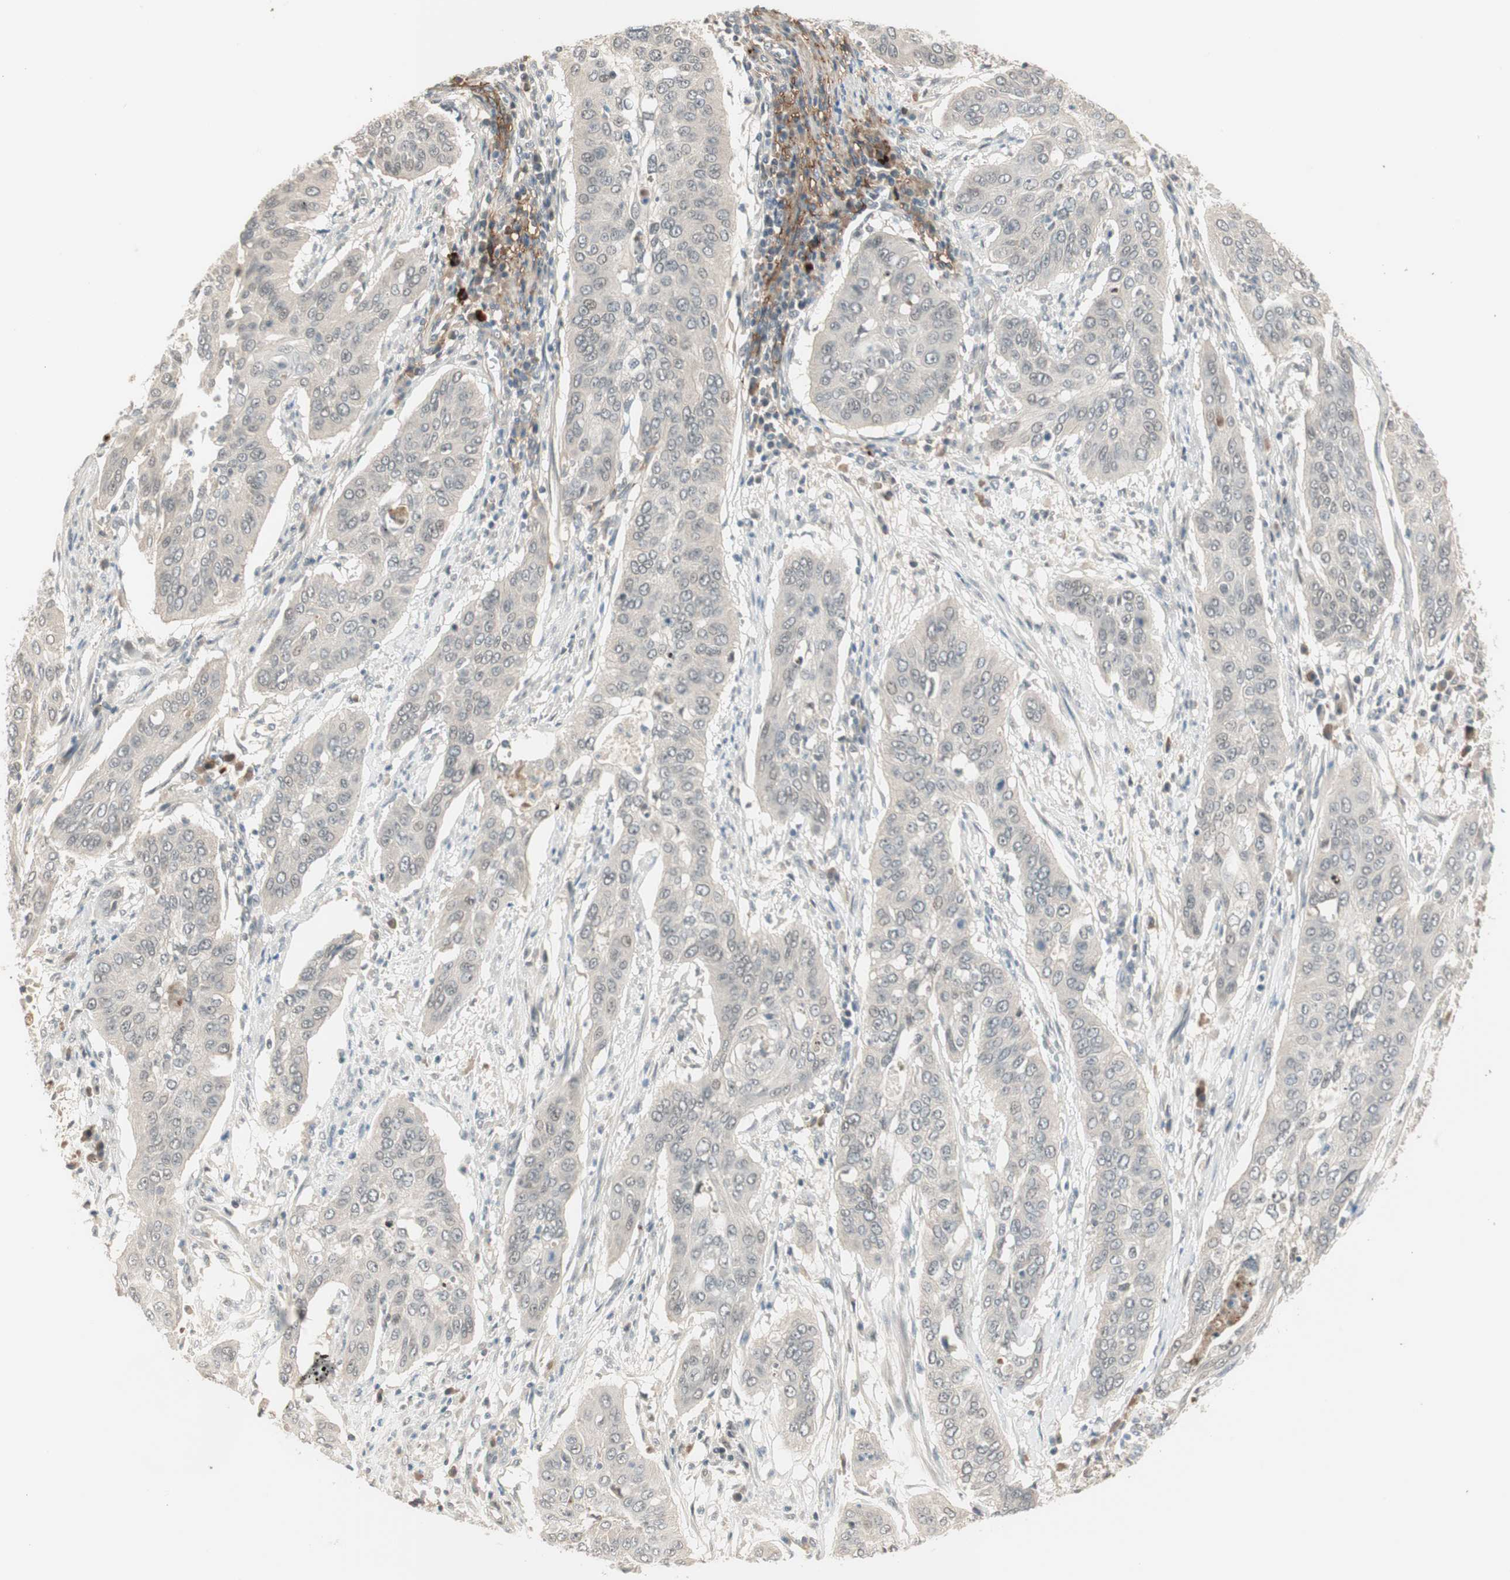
{"staining": {"intensity": "negative", "quantity": "none", "location": "none"}, "tissue": "cervical cancer", "cell_type": "Tumor cells", "image_type": "cancer", "snomed": [{"axis": "morphology", "description": "Squamous cell carcinoma, NOS"}, {"axis": "topography", "description": "Cervix"}], "caption": "Protein analysis of cervical squamous cell carcinoma shows no significant positivity in tumor cells.", "gene": "RNGTT", "patient": {"sex": "female", "age": 39}}